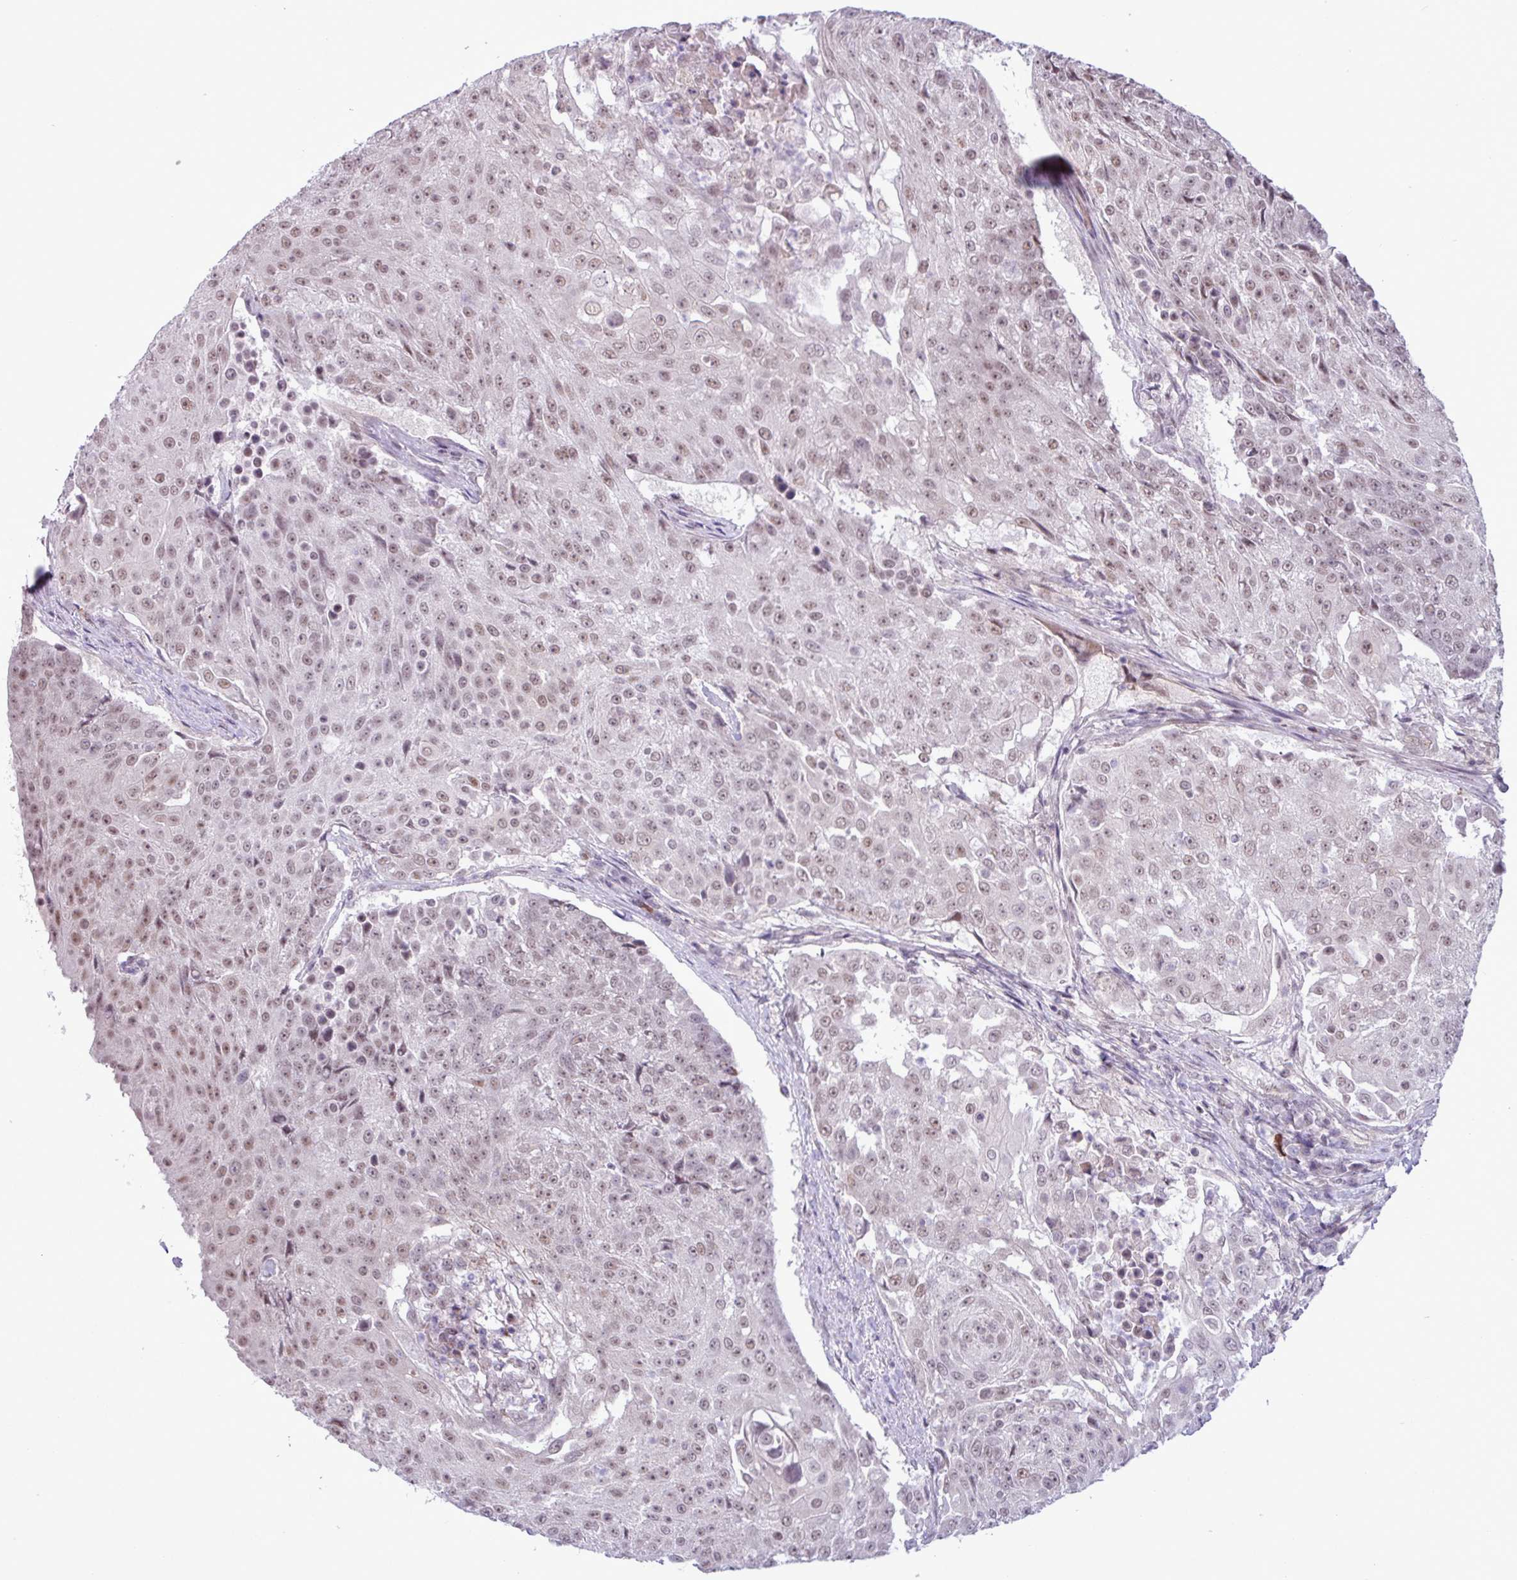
{"staining": {"intensity": "moderate", "quantity": ">75%", "location": "nuclear"}, "tissue": "urothelial cancer", "cell_type": "Tumor cells", "image_type": "cancer", "snomed": [{"axis": "morphology", "description": "Urothelial carcinoma, High grade"}, {"axis": "topography", "description": "Urinary bladder"}], "caption": "This histopathology image shows immunohistochemistry (IHC) staining of human urothelial carcinoma (high-grade), with medium moderate nuclear staining in approximately >75% of tumor cells.", "gene": "NOTCH2", "patient": {"sex": "female", "age": 63}}